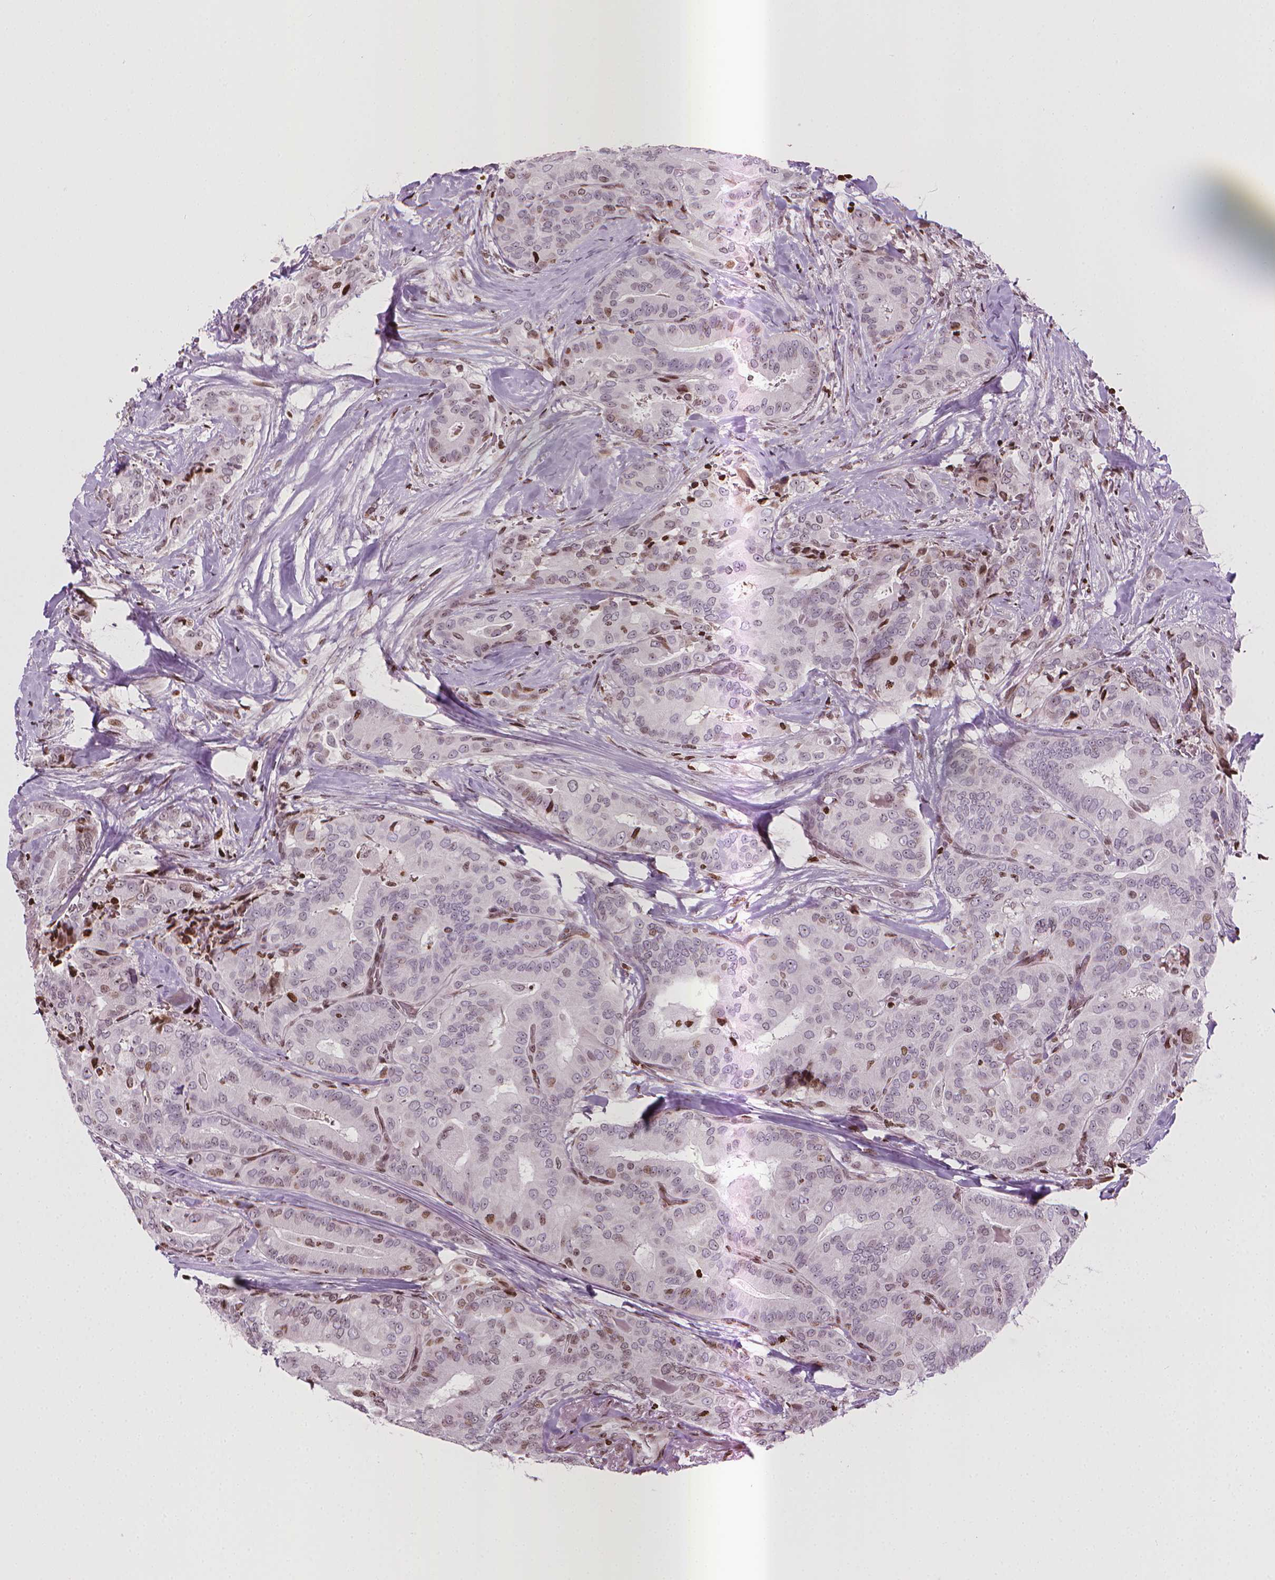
{"staining": {"intensity": "moderate", "quantity": "<25%", "location": "nuclear"}, "tissue": "thyroid cancer", "cell_type": "Tumor cells", "image_type": "cancer", "snomed": [{"axis": "morphology", "description": "Papillary adenocarcinoma, NOS"}, {"axis": "topography", "description": "Thyroid gland"}], "caption": "Tumor cells demonstrate low levels of moderate nuclear positivity in about <25% of cells in human papillary adenocarcinoma (thyroid). The staining was performed using DAB, with brown indicating positive protein expression. Nuclei are stained blue with hematoxylin.", "gene": "PIP4K2A", "patient": {"sex": "male", "age": 61}}